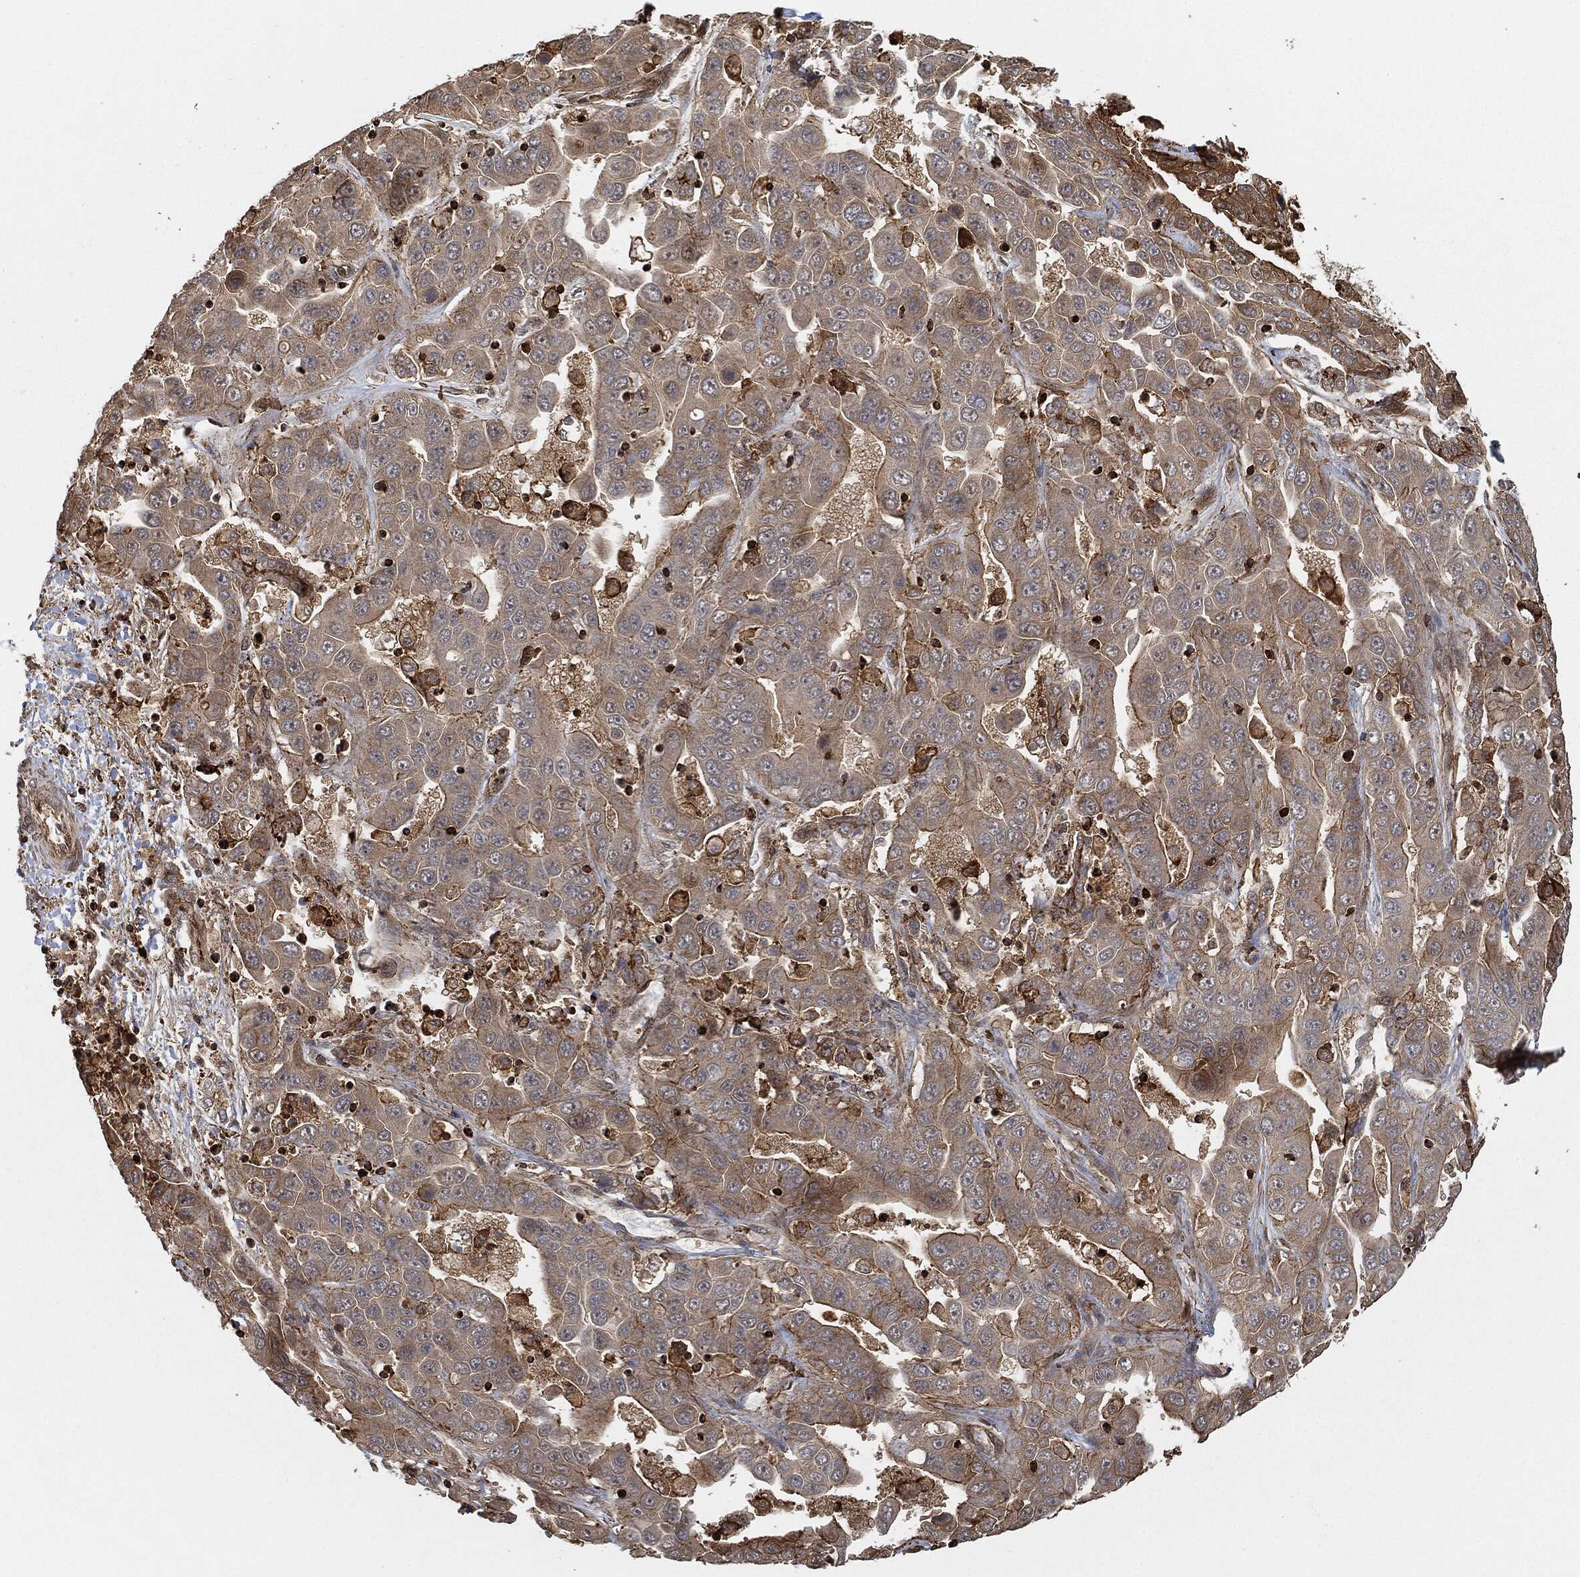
{"staining": {"intensity": "strong", "quantity": "<25%", "location": "cytoplasmic/membranous"}, "tissue": "liver cancer", "cell_type": "Tumor cells", "image_type": "cancer", "snomed": [{"axis": "morphology", "description": "Cholangiocarcinoma"}, {"axis": "topography", "description": "Liver"}], "caption": "Brown immunohistochemical staining in human liver cholangiocarcinoma displays strong cytoplasmic/membranous expression in approximately <25% of tumor cells.", "gene": "TPT1", "patient": {"sex": "female", "age": 52}}